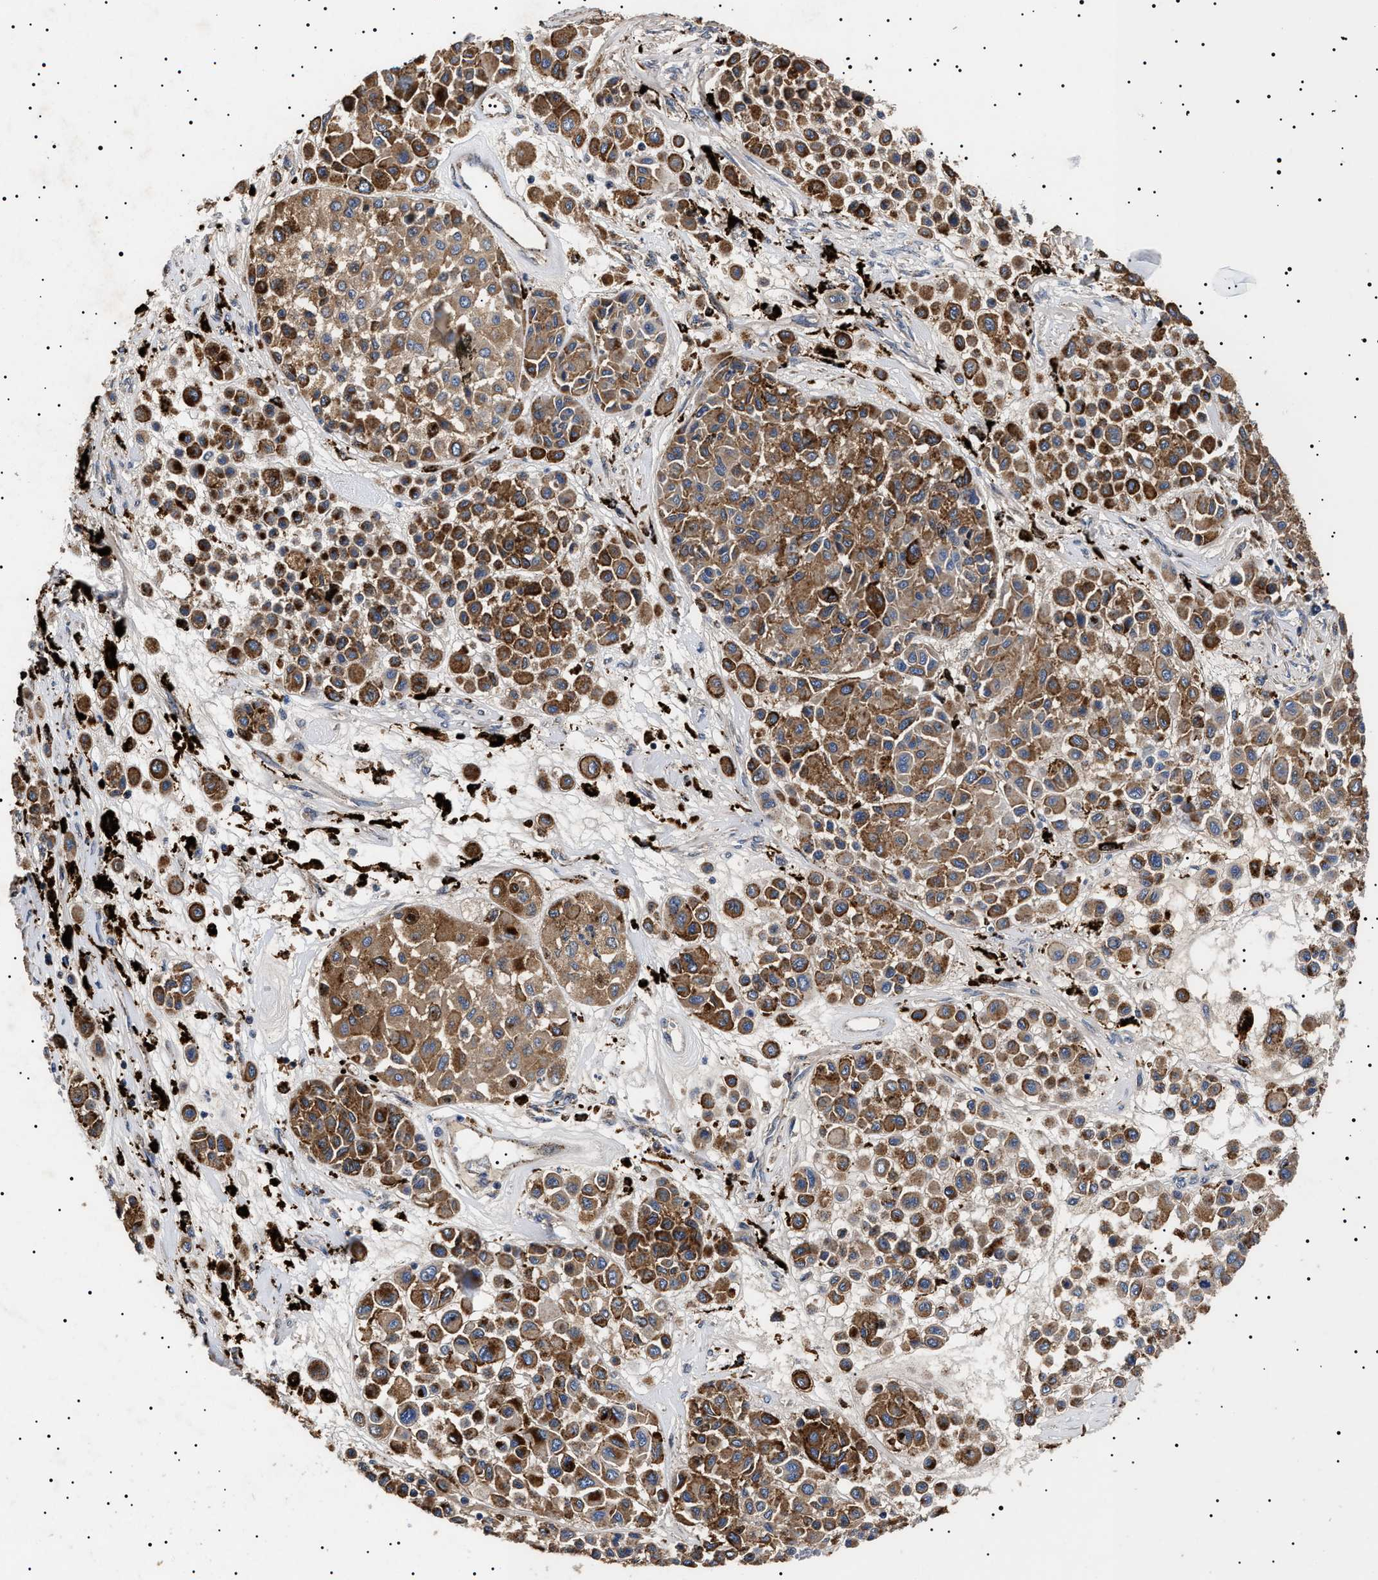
{"staining": {"intensity": "strong", "quantity": ">75%", "location": "cytoplasmic/membranous"}, "tissue": "melanoma", "cell_type": "Tumor cells", "image_type": "cancer", "snomed": [{"axis": "morphology", "description": "Malignant melanoma, Metastatic site"}, {"axis": "topography", "description": "Soft tissue"}], "caption": "An immunohistochemistry (IHC) micrograph of tumor tissue is shown. Protein staining in brown labels strong cytoplasmic/membranous positivity in melanoma within tumor cells.", "gene": "RAB34", "patient": {"sex": "male", "age": 41}}